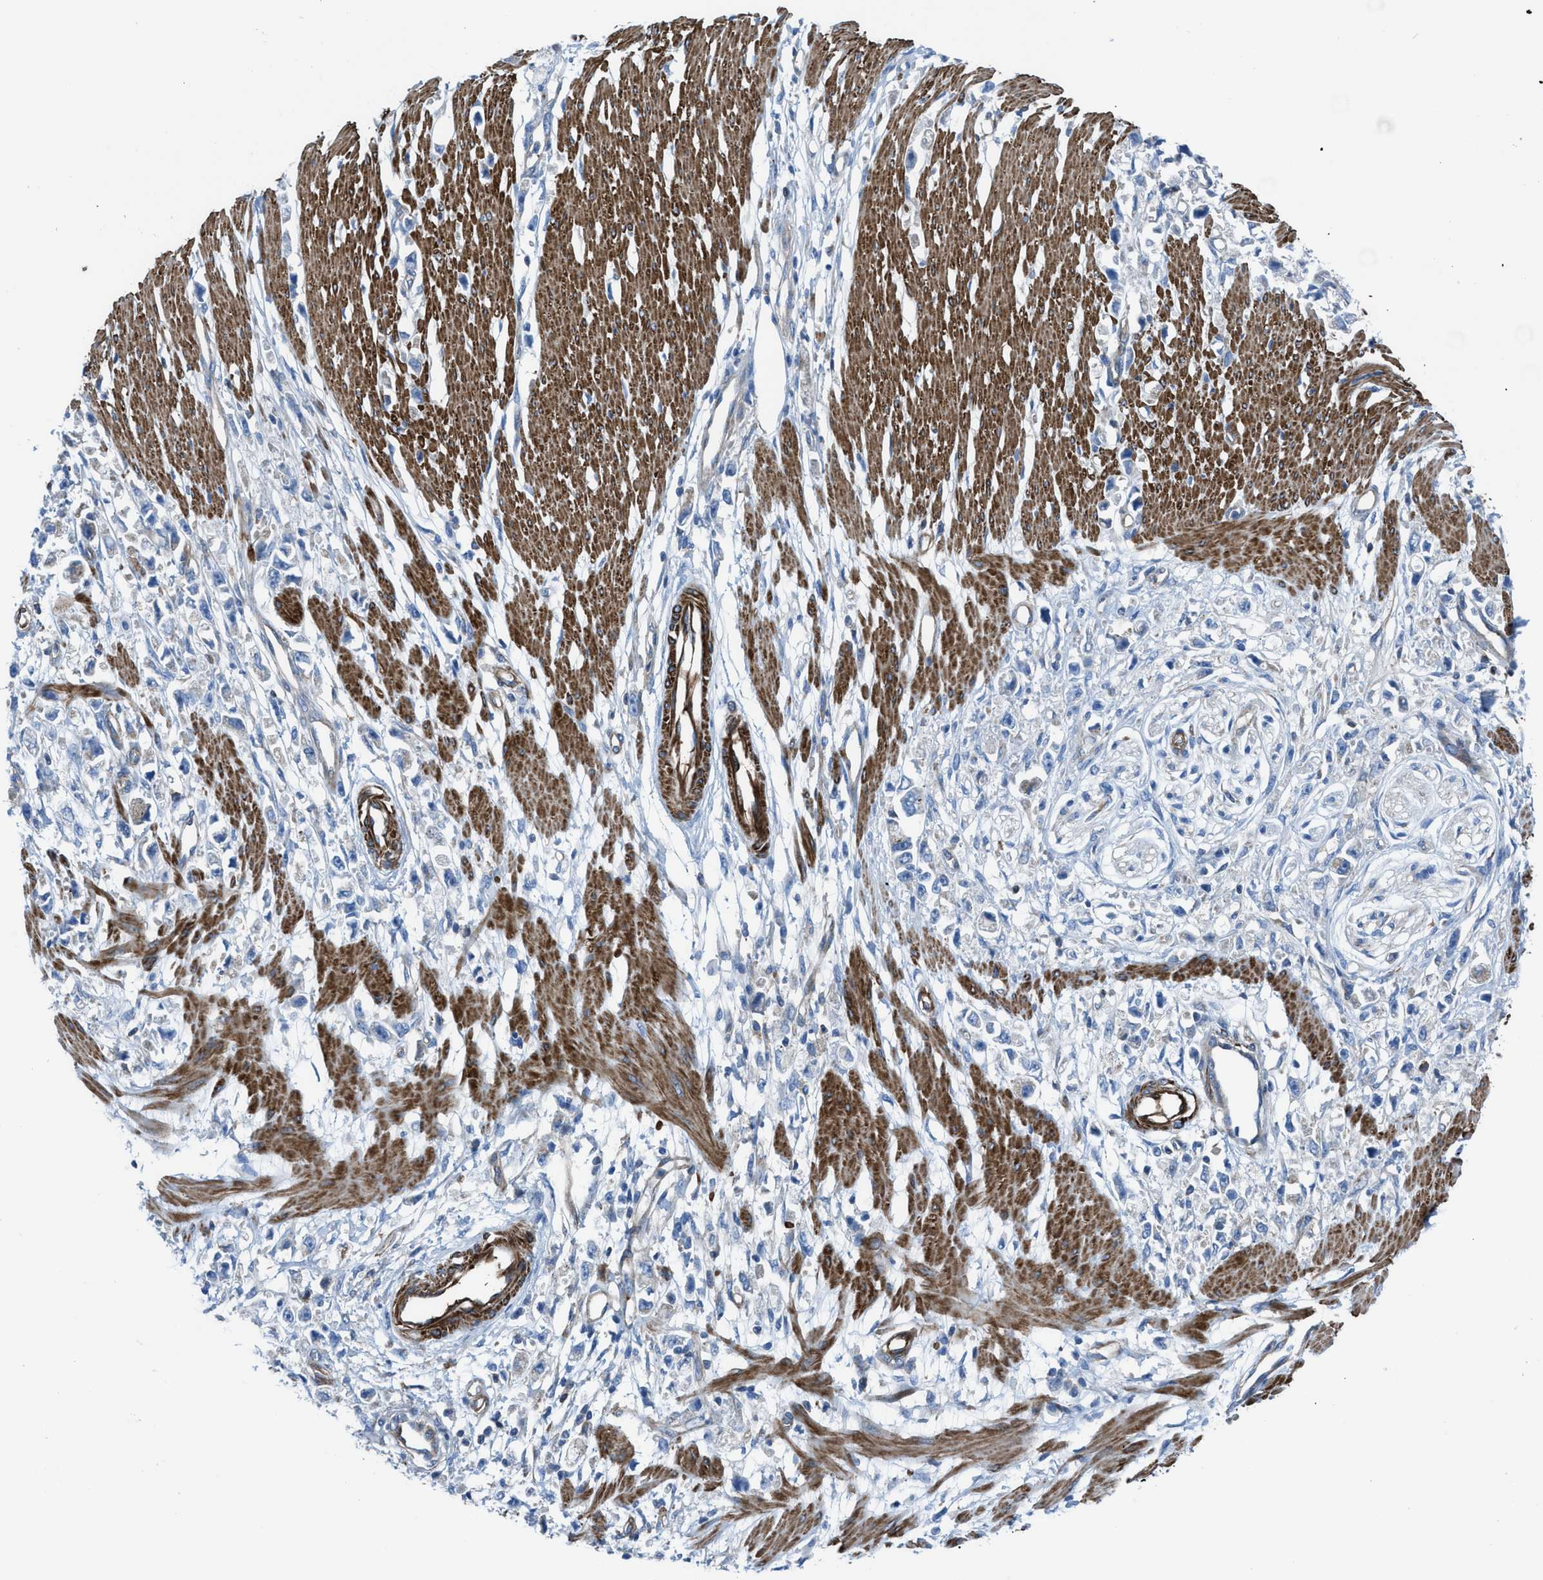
{"staining": {"intensity": "negative", "quantity": "none", "location": "none"}, "tissue": "stomach cancer", "cell_type": "Tumor cells", "image_type": "cancer", "snomed": [{"axis": "morphology", "description": "Adenocarcinoma, NOS"}, {"axis": "topography", "description": "Stomach"}], "caption": "Immunohistochemistry (IHC) micrograph of human stomach cancer (adenocarcinoma) stained for a protein (brown), which reveals no positivity in tumor cells.", "gene": "KCNH7", "patient": {"sex": "female", "age": 59}}